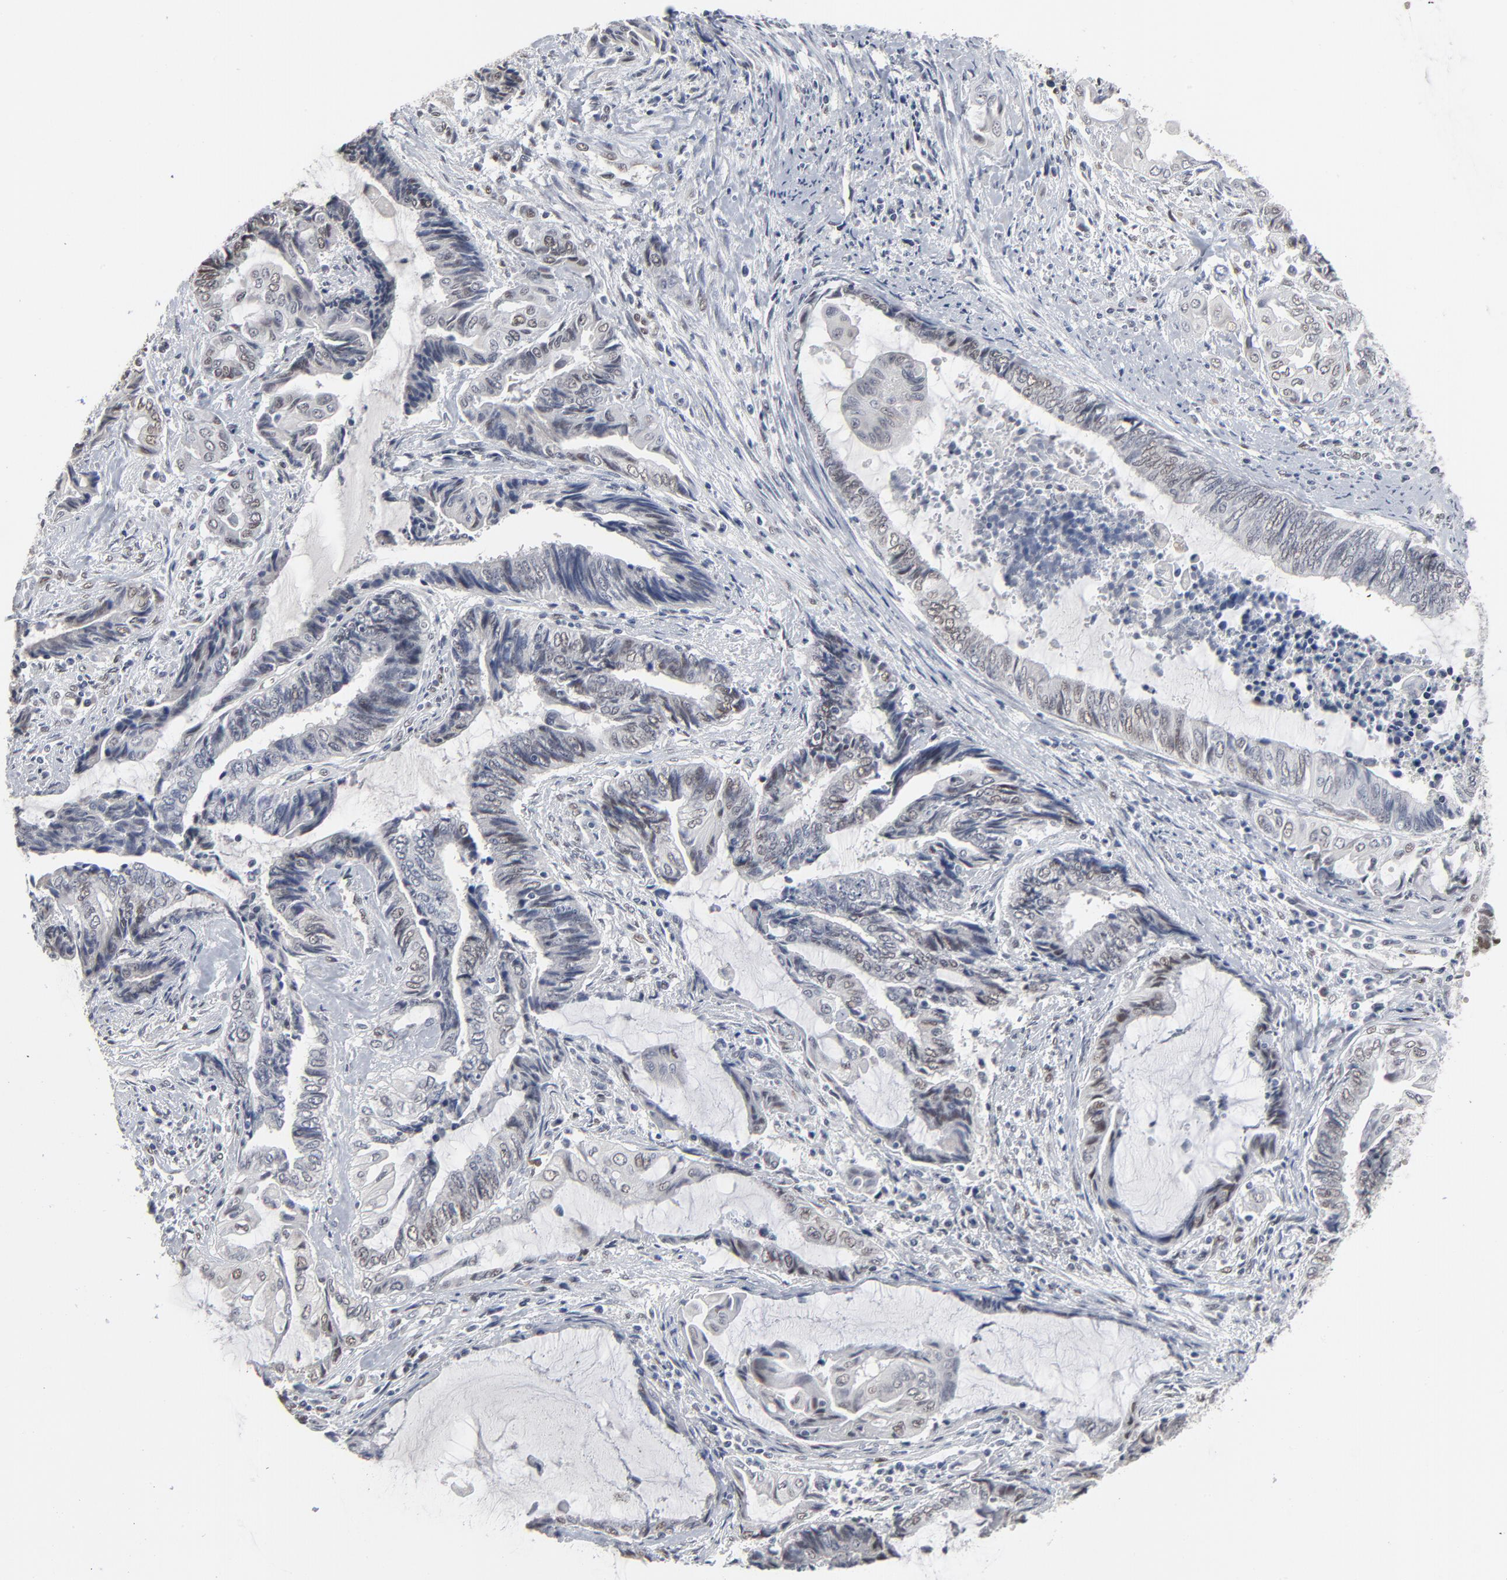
{"staining": {"intensity": "weak", "quantity": "<25%", "location": "nuclear"}, "tissue": "endometrial cancer", "cell_type": "Tumor cells", "image_type": "cancer", "snomed": [{"axis": "morphology", "description": "Adenocarcinoma, NOS"}, {"axis": "topography", "description": "Uterus"}, {"axis": "topography", "description": "Endometrium"}], "caption": "IHC histopathology image of adenocarcinoma (endometrial) stained for a protein (brown), which displays no positivity in tumor cells.", "gene": "ATF7", "patient": {"sex": "female", "age": 70}}